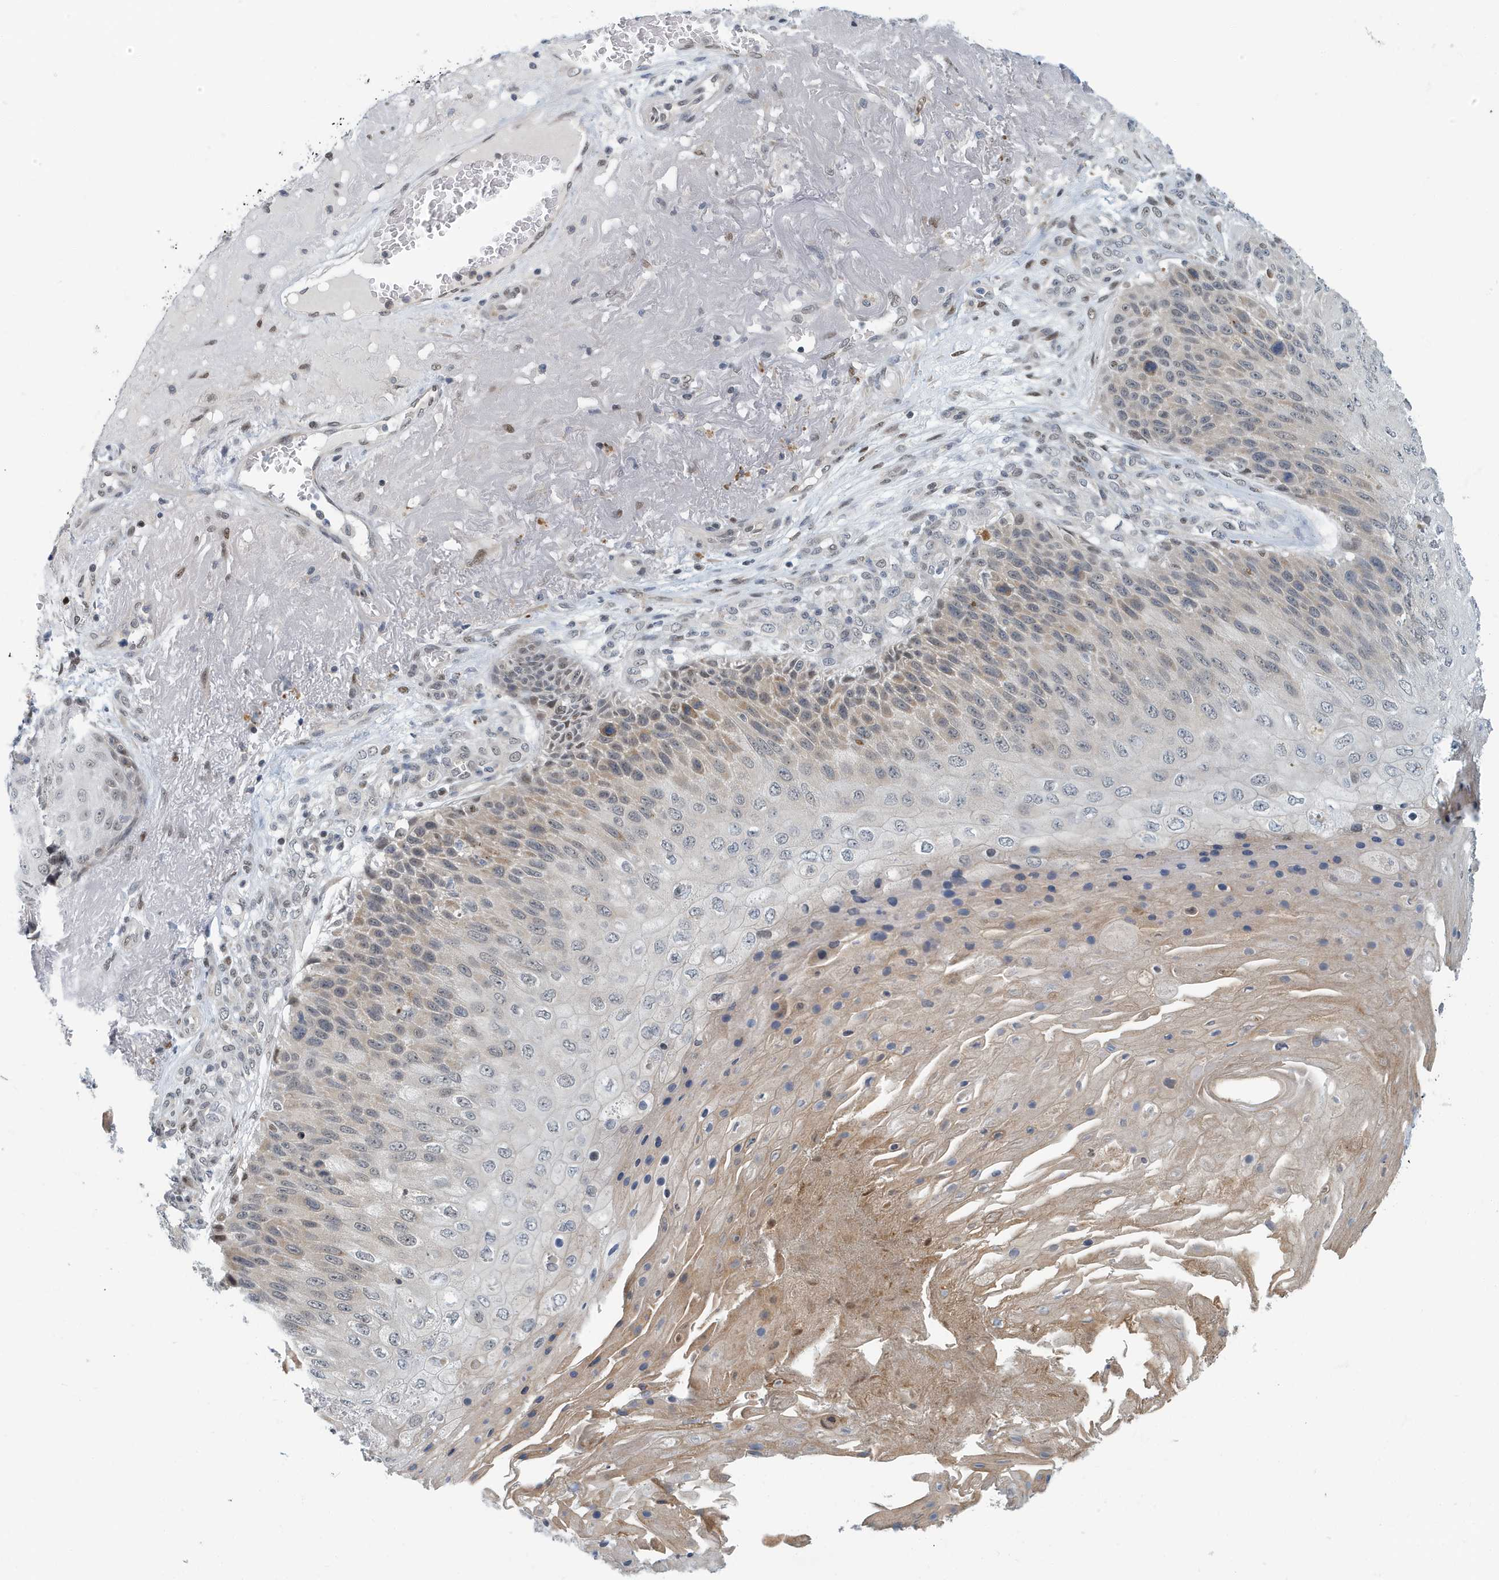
{"staining": {"intensity": "moderate", "quantity": "25%-75%", "location": "cytoplasmic/membranous"}, "tissue": "skin cancer", "cell_type": "Tumor cells", "image_type": "cancer", "snomed": [{"axis": "morphology", "description": "Squamous cell carcinoma, NOS"}, {"axis": "topography", "description": "Skin"}], "caption": "Immunohistochemical staining of skin squamous cell carcinoma reveals moderate cytoplasmic/membranous protein positivity in about 25%-75% of tumor cells.", "gene": "KIF15", "patient": {"sex": "female", "age": 88}}